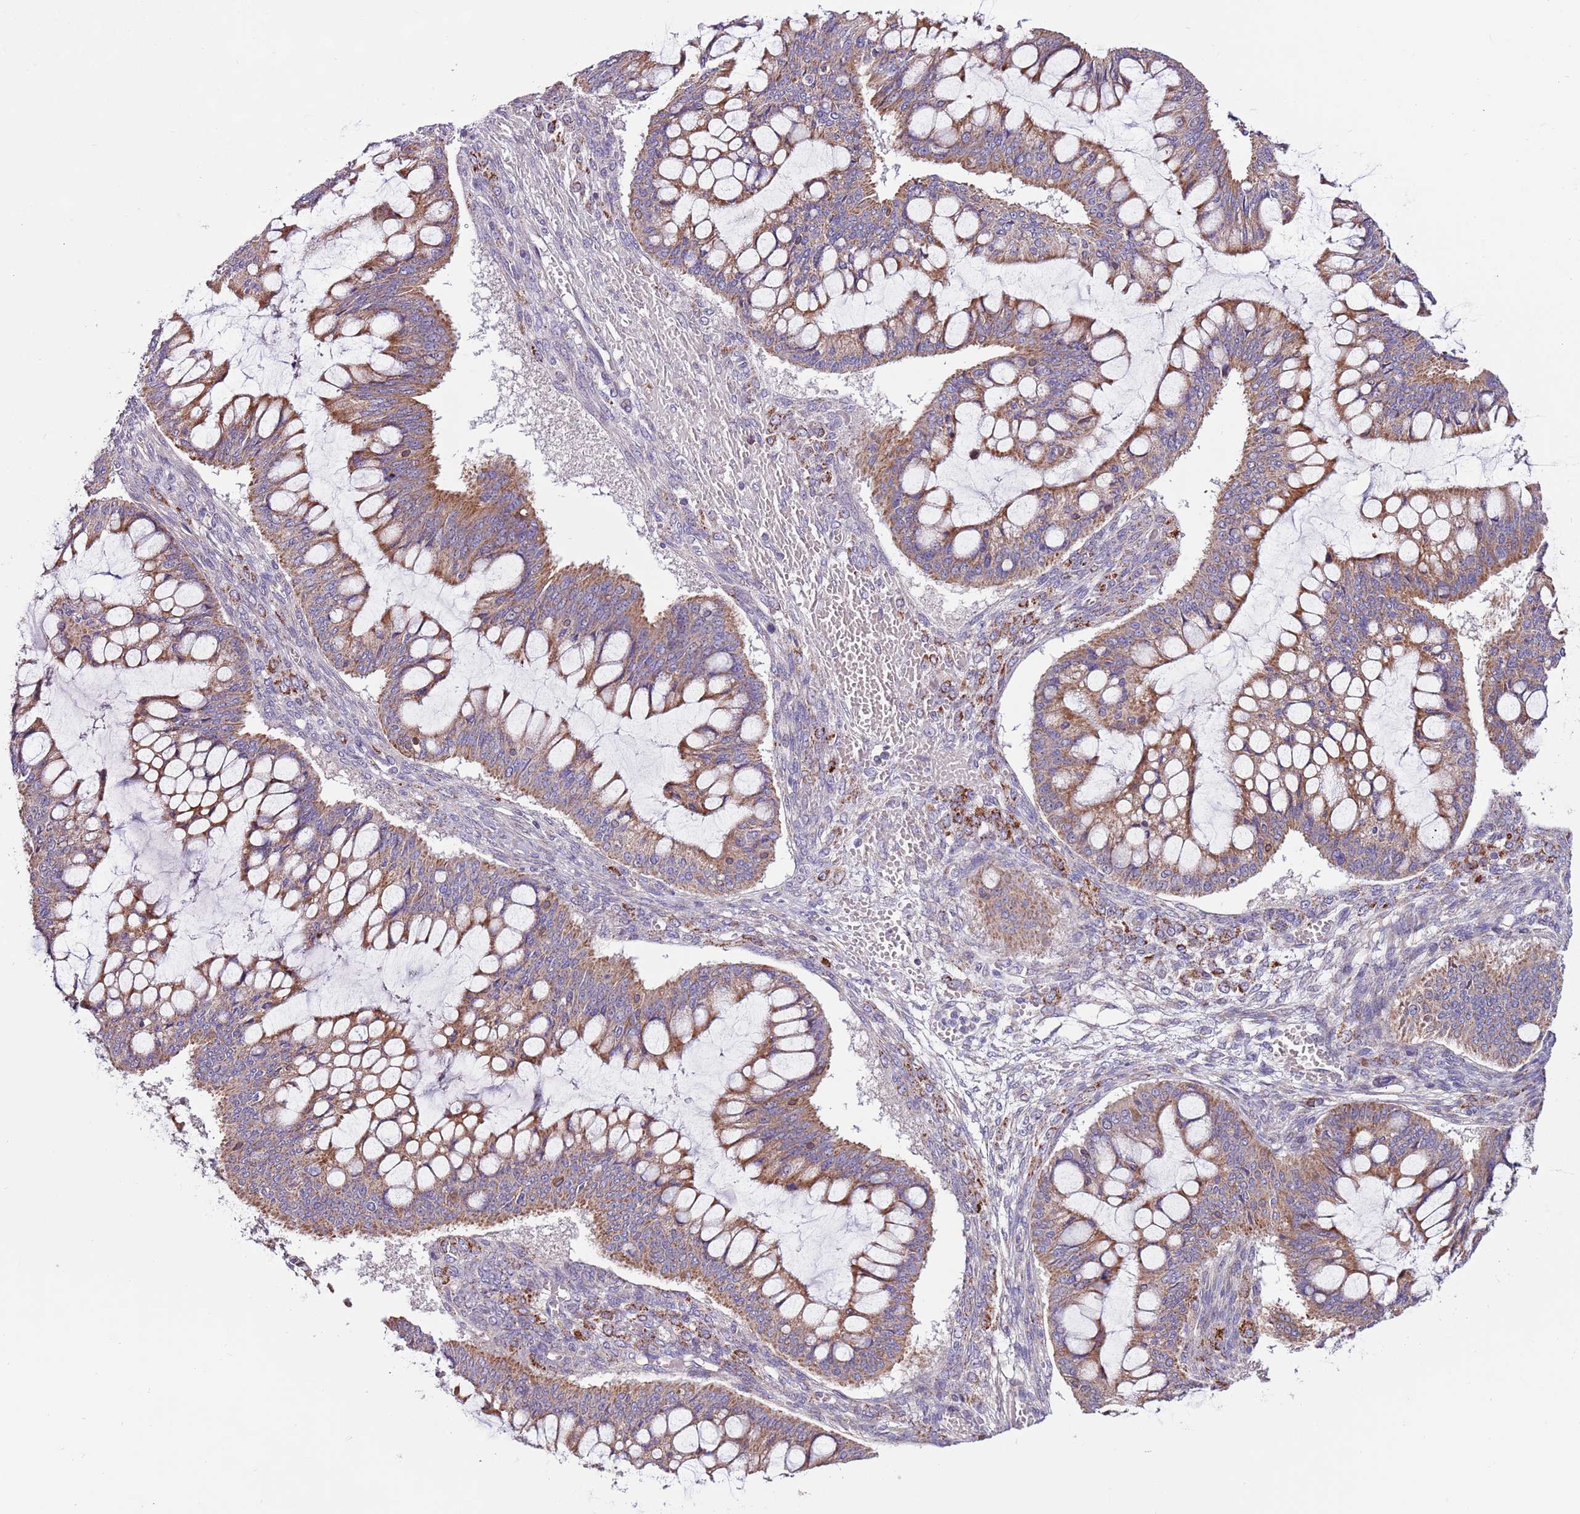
{"staining": {"intensity": "moderate", "quantity": ">75%", "location": "cytoplasmic/membranous"}, "tissue": "ovarian cancer", "cell_type": "Tumor cells", "image_type": "cancer", "snomed": [{"axis": "morphology", "description": "Cystadenocarcinoma, mucinous, NOS"}, {"axis": "topography", "description": "Ovary"}], "caption": "IHC (DAB (3,3'-diaminobenzidine)) staining of mucinous cystadenocarcinoma (ovarian) demonstrates moderate cytoplasmic/membranous protein staining in approximately >75% of tumor cells. (brown staining indicates protein expression, while blue staining denotes nuclei).", "gene": "SMG1", "patient": {"sex": "female", "age": 73}}